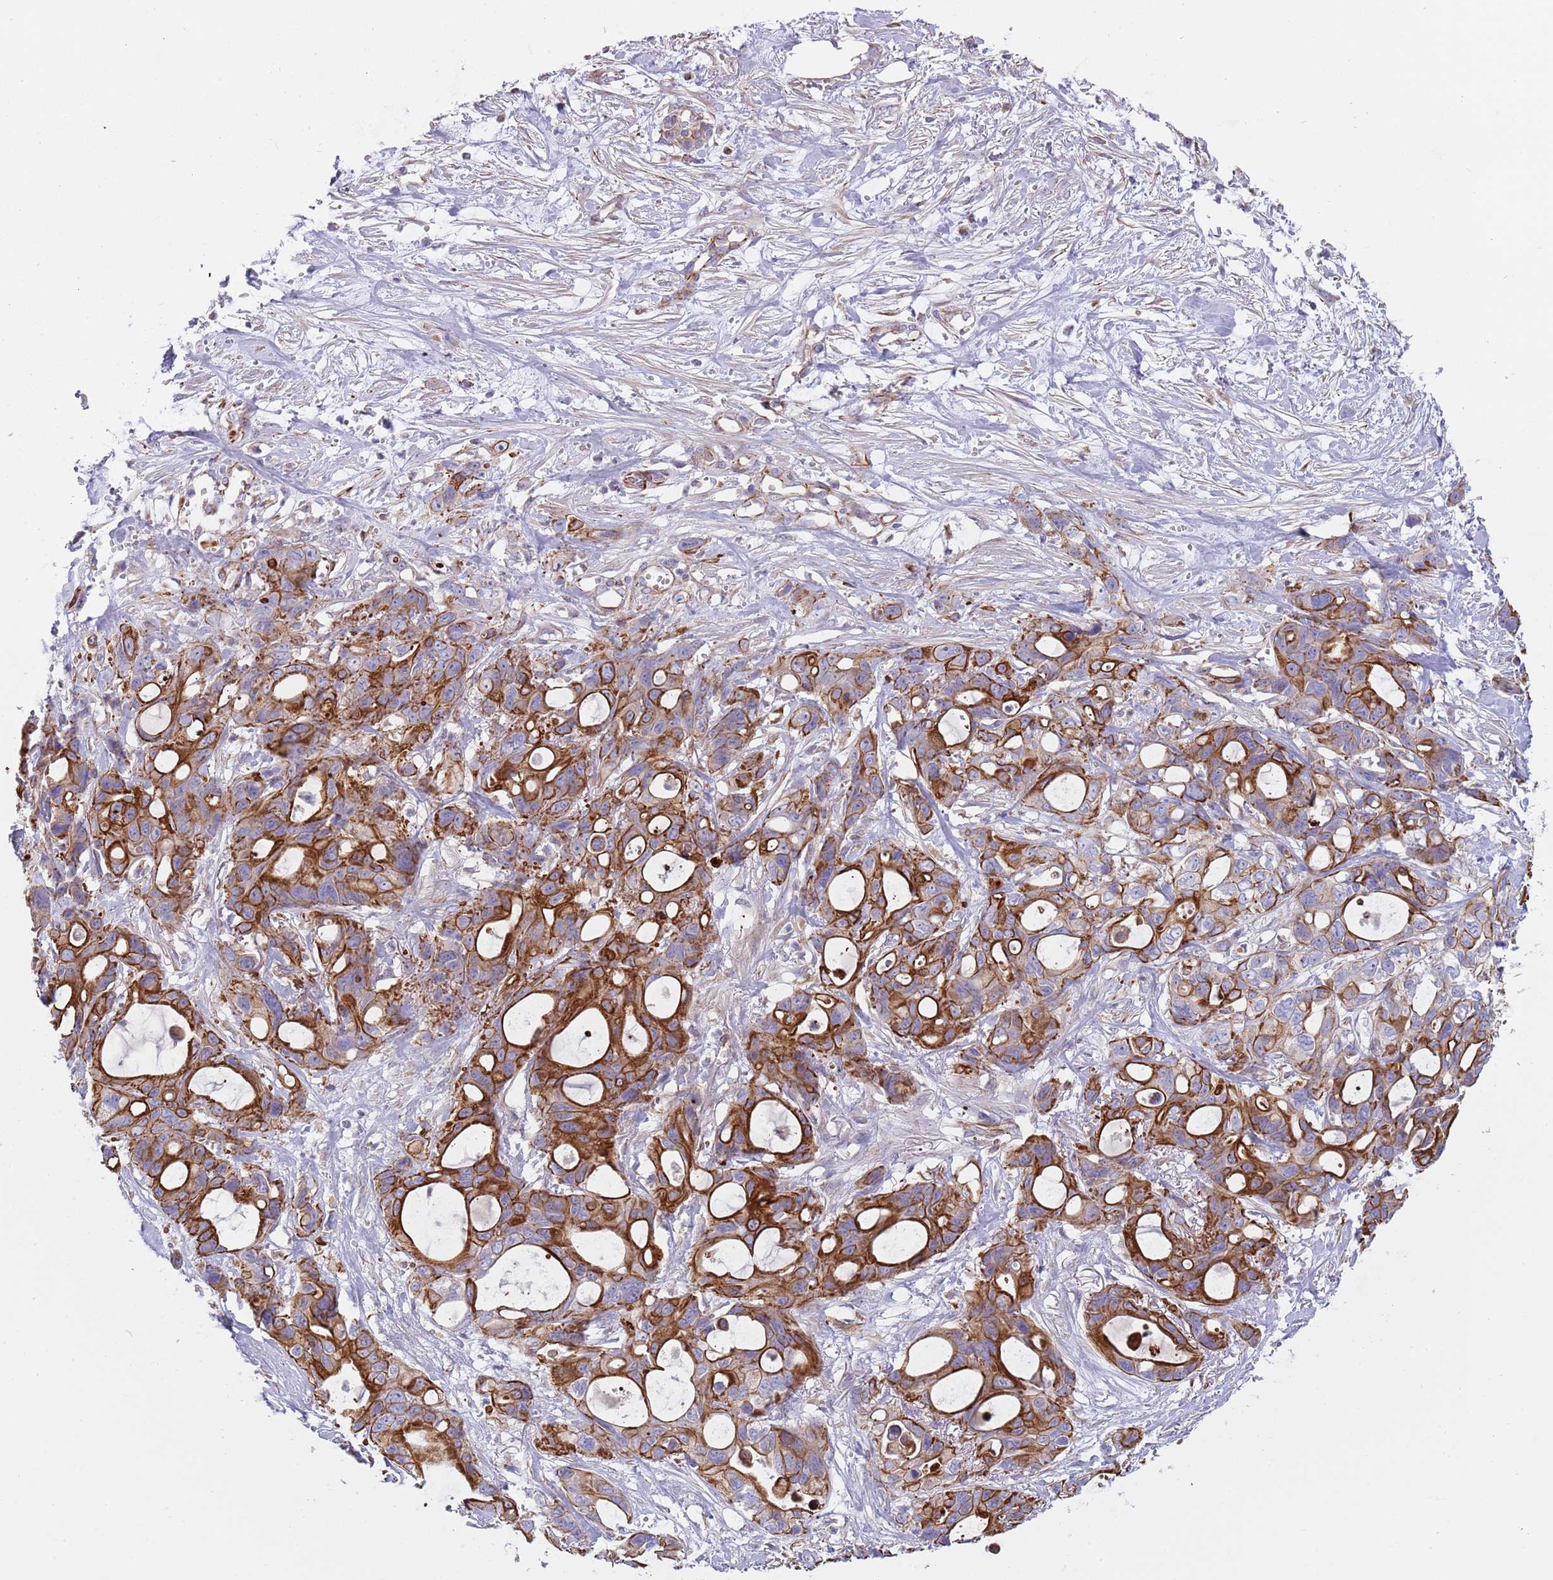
{"staining": {"intensity": "strong", "quantity": ">75%", "location": "cytoplasmic/membranous"}, "tissue": "ovarian cancer", "cell_type": "Tumor cells", "image_type": "cancer", "snomed": [{"axis": "morphology", "description": "Cystadenocarcinoma, mucinous, NOS"}, {"axis": "topography", "description": "Ovary"}], "caption": "Immunohistochemistry histopathology image of neoplastic tissue: ovarian cancer stained using immunohistochemistry (IHC) reveals high levels of strong protein expression localized specifically in the cytoplasmic/membranous of tumor cells, appearing as a cytoplasmic/membranous brown color.", "gene": "MOGAT1", "patient": {"sex": "female", "age": 70}}